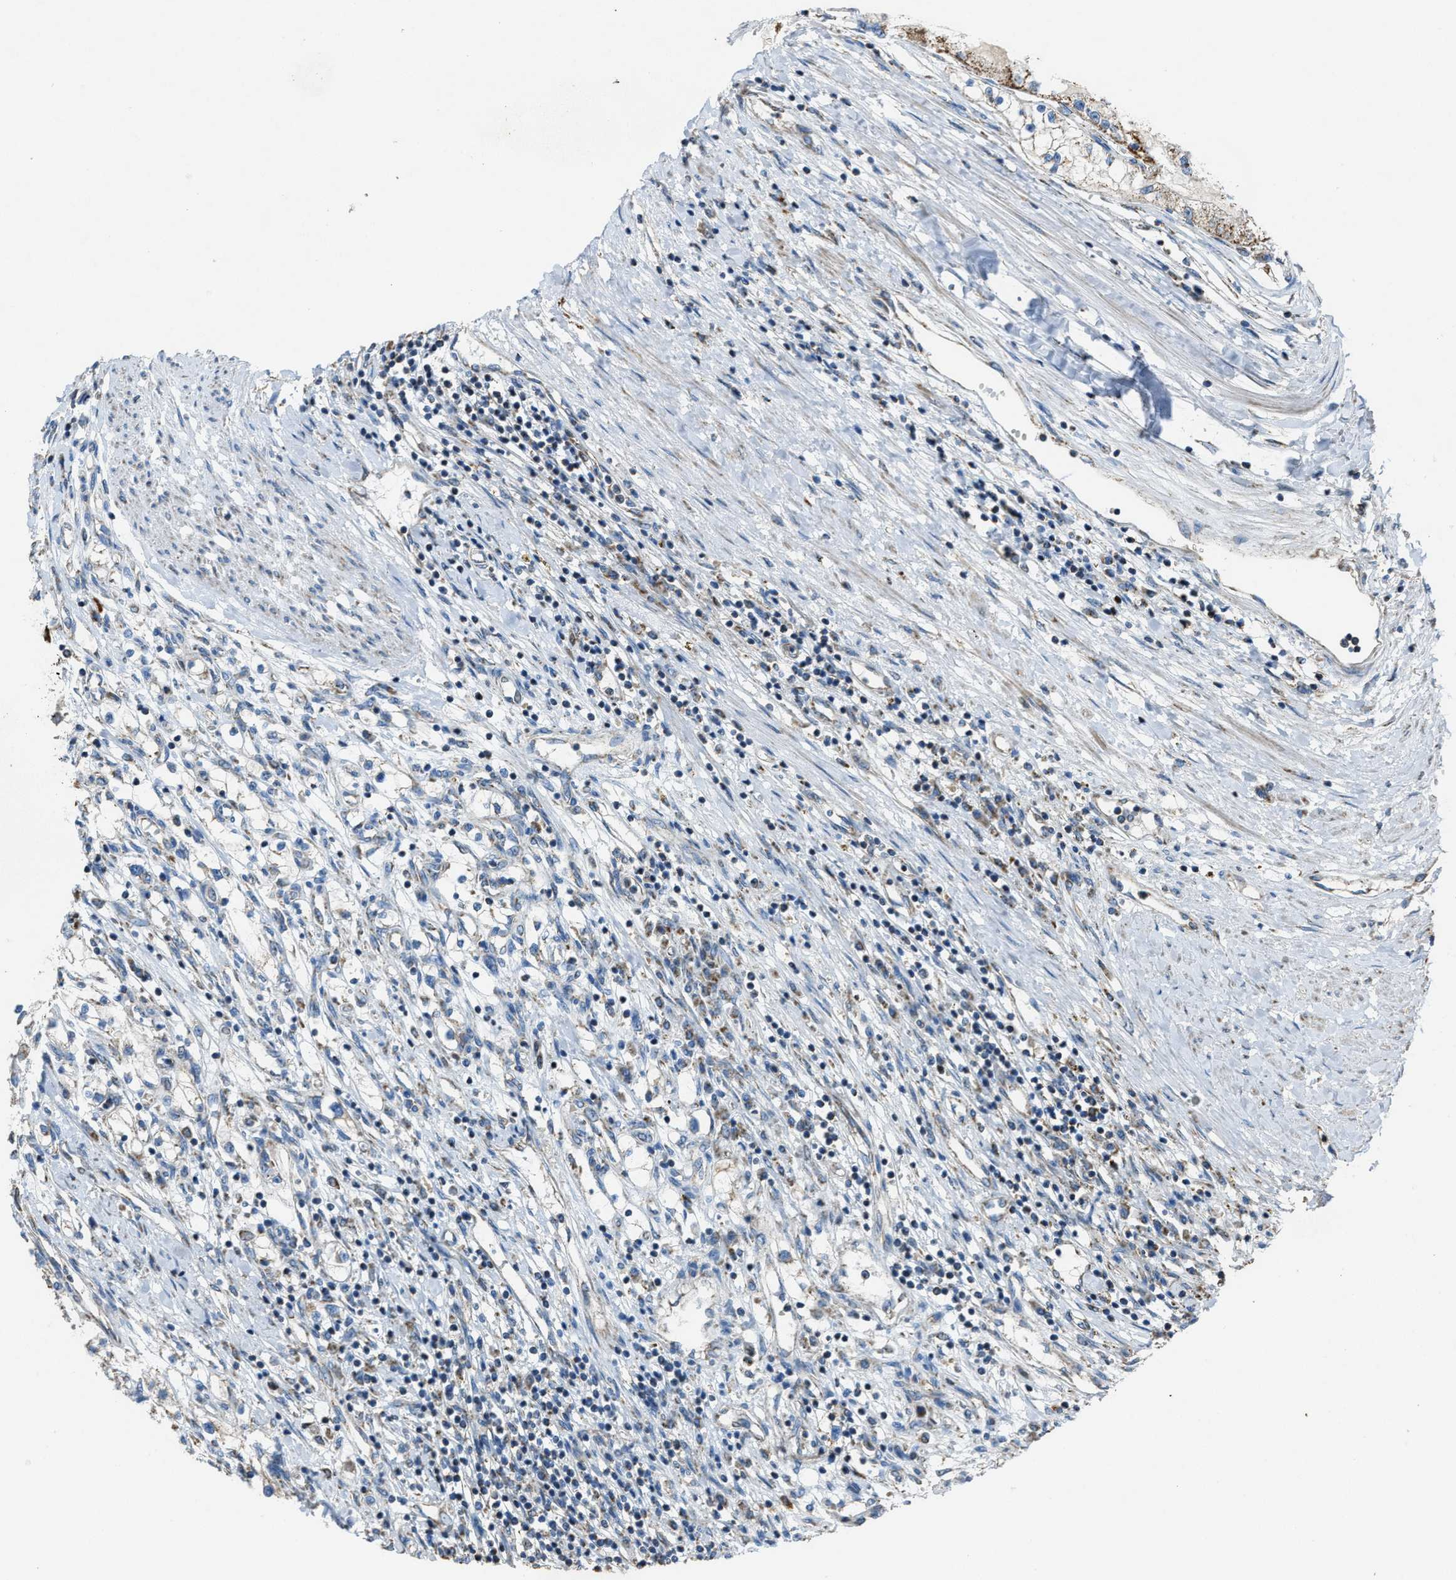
{"staining": {"intensity": "moderate", "quantity": "25%-75%", "location": "cytoplasmic/membranous"}, "tissue": "renal cancer", "cell_type": "Tumor cells", "image_type": "cancer", "snomed": [{"axis": "morphology", "description": "Adenocarcinoma, NOS"}, {"axis": "topography", "description": "Kidney"}], "caption": "This is a histology image of IHC staining of renal adenocarcinoma, which shows moderate expression in the cytoplasmic/membranous of tumor cells.", "gene": "SLC25A11", "patient": {"sex": "male", "age": 68}}